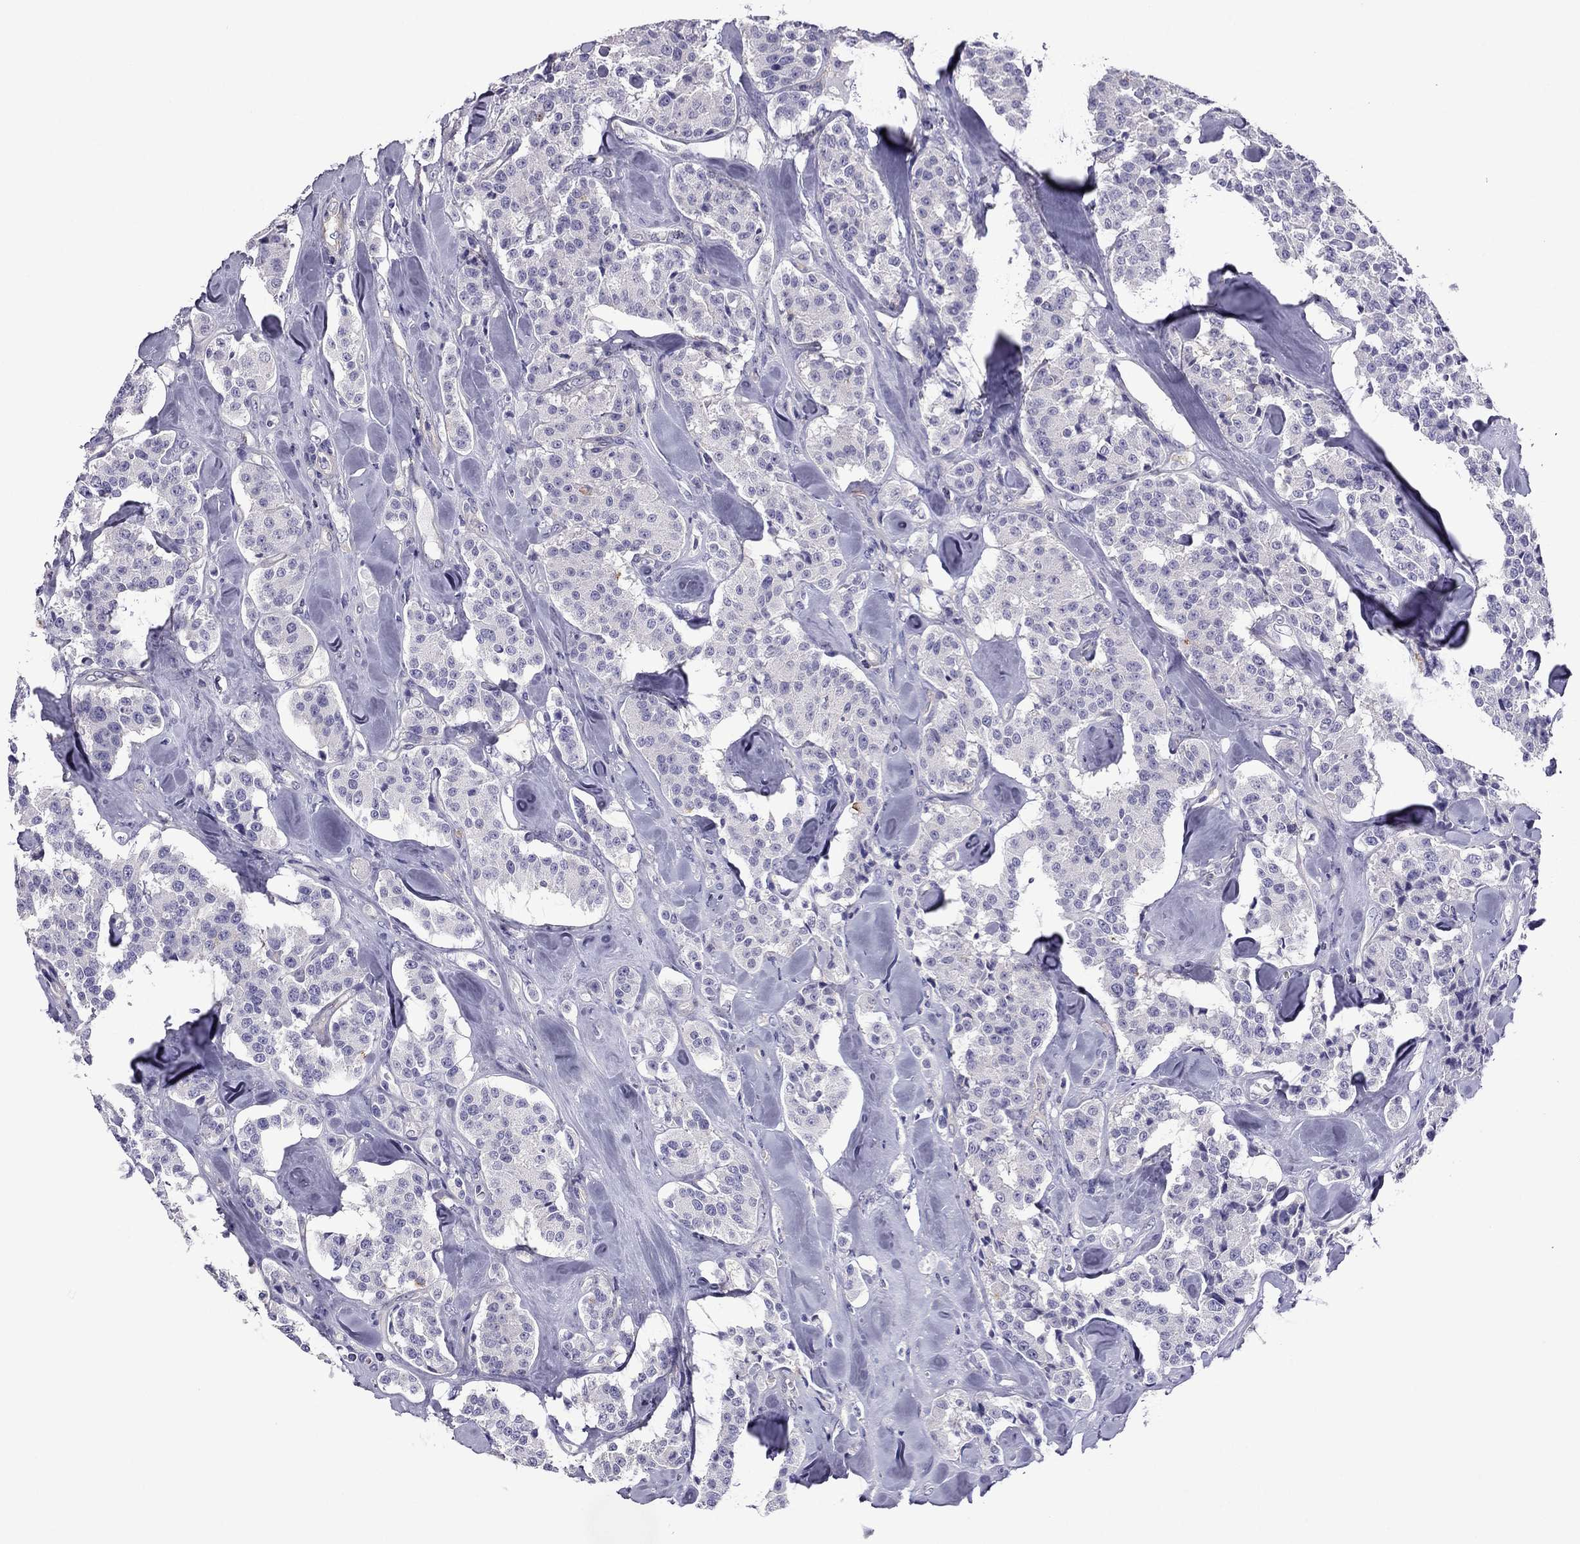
{"staining": {"intensity": "negative", "quantity": "none", "location": "none"}, "tissue": "carcinoid", "cell_type": "Tumor cells", "image_type": "cancer", "snomed": [{"axis": "morphology", "description": "Carcinoid, malignant, NOS"}, {"axis": "topography", "description": "Pancreas"}], "caption": "A photomicrograph of carcinoid stained for a protein demonstrates no brown staining in tumor cells. (Brightfield microscopy of DAB immunohistochemistry at high magnification).", "gene": "GJA8", "patient": {"sex": "male", "age": 41}}